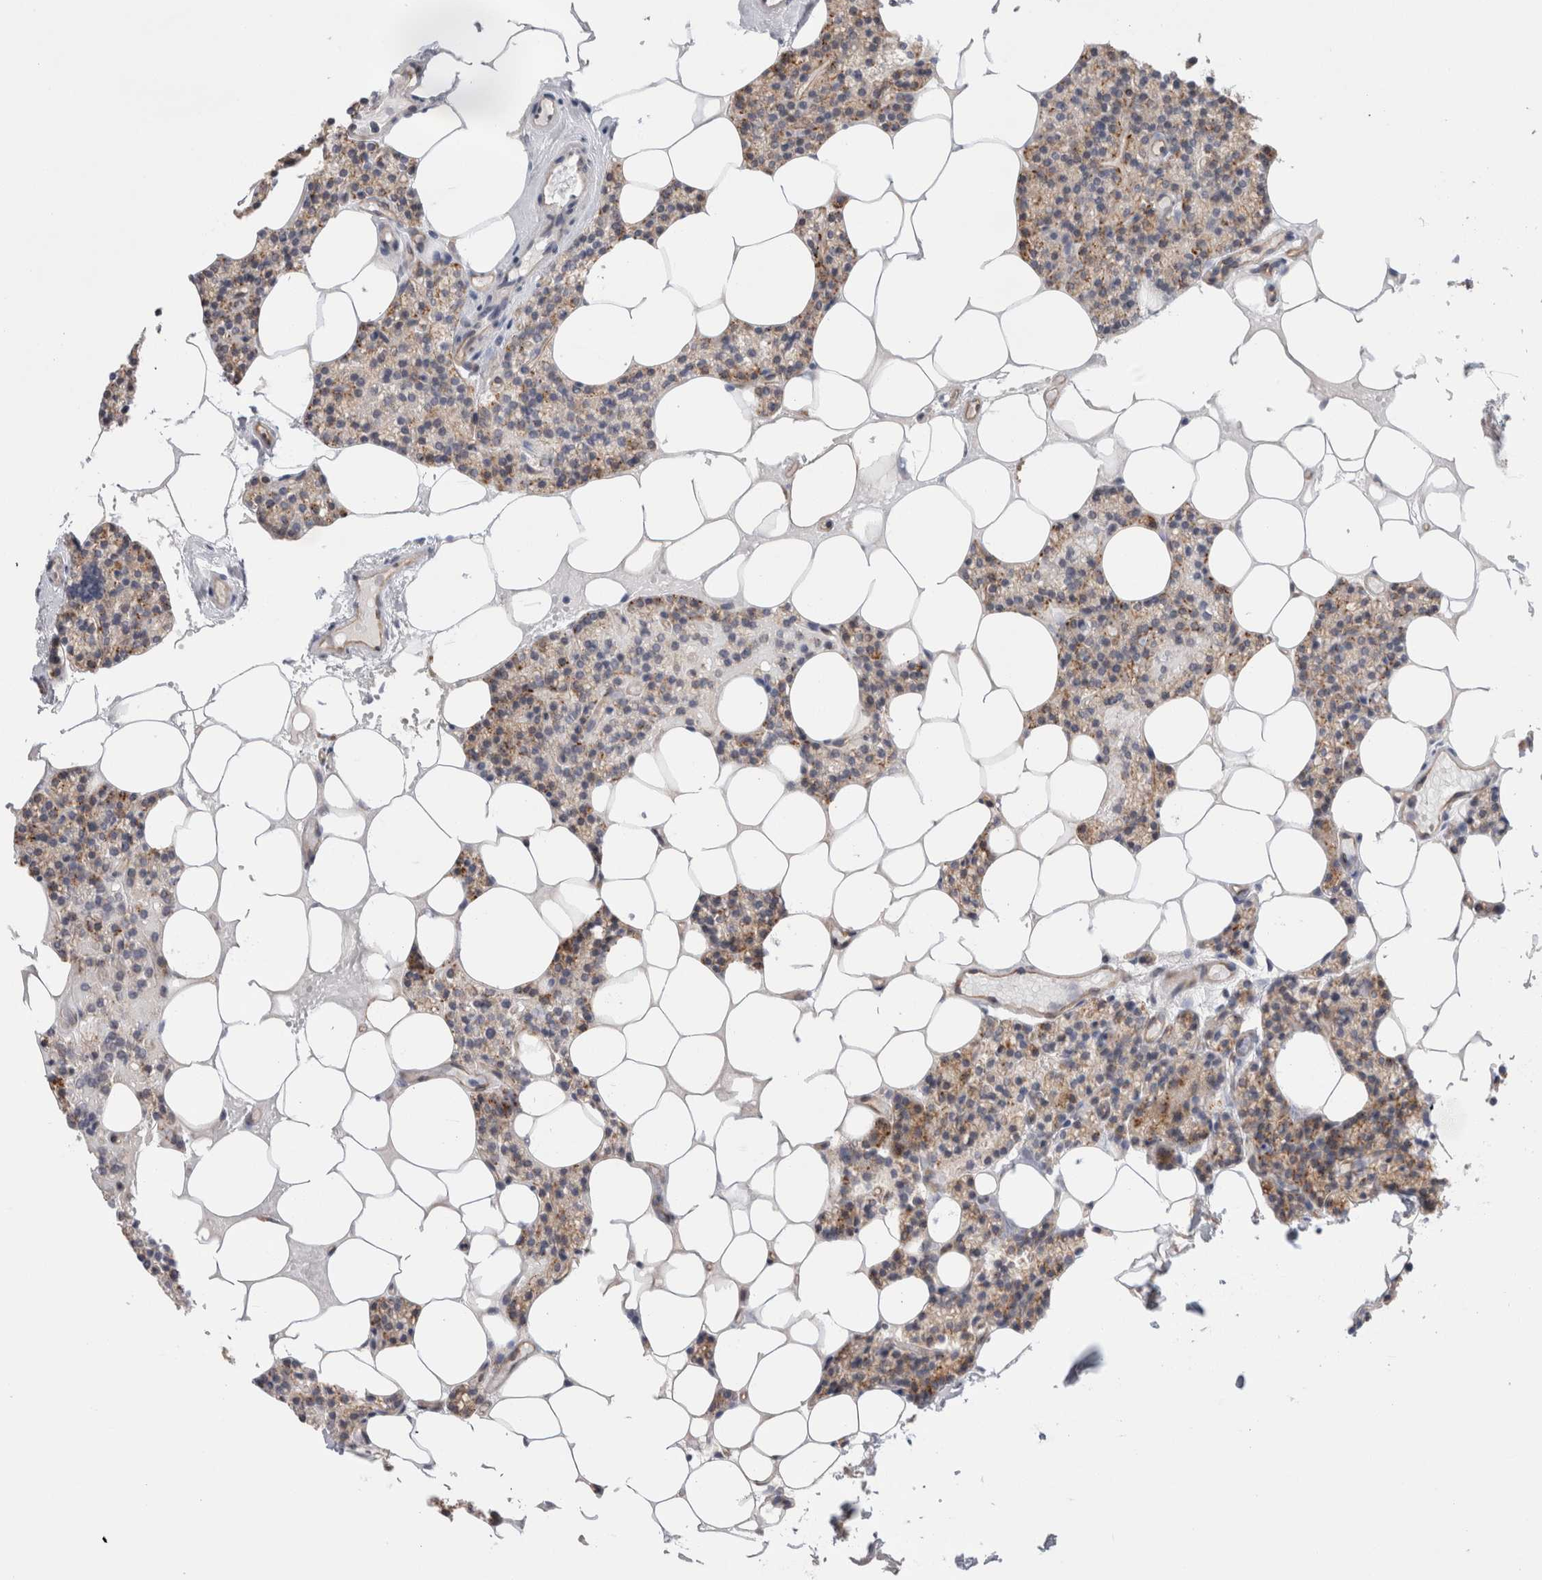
{"staining": {"intensity": "moderate", "quantity": "<25%", "location": "cytoplasmic/membranous"}, "tissue": "parathyroid gland", "cell_type": "Glandular cells", "image_type": "normal", "snomed": [{"axis": "morphology", "description": "Normal tissue, NOS"}, {"axis": "topography", "description": "Parathyroid gland"}], "caption": "Immunohistochemical staining of normal human parathyroid gland reveals <25% levels of moderate cytoplasmic/membranous protein positivity in approximately <25% of glandular cells. The staining is performed using DAB brown chromogen to label protein expression. The nuclei are counter-stained blue using hematoxylin.", "gene": "ANKMY1", "patient": {"sex": "male", "age": 75}}